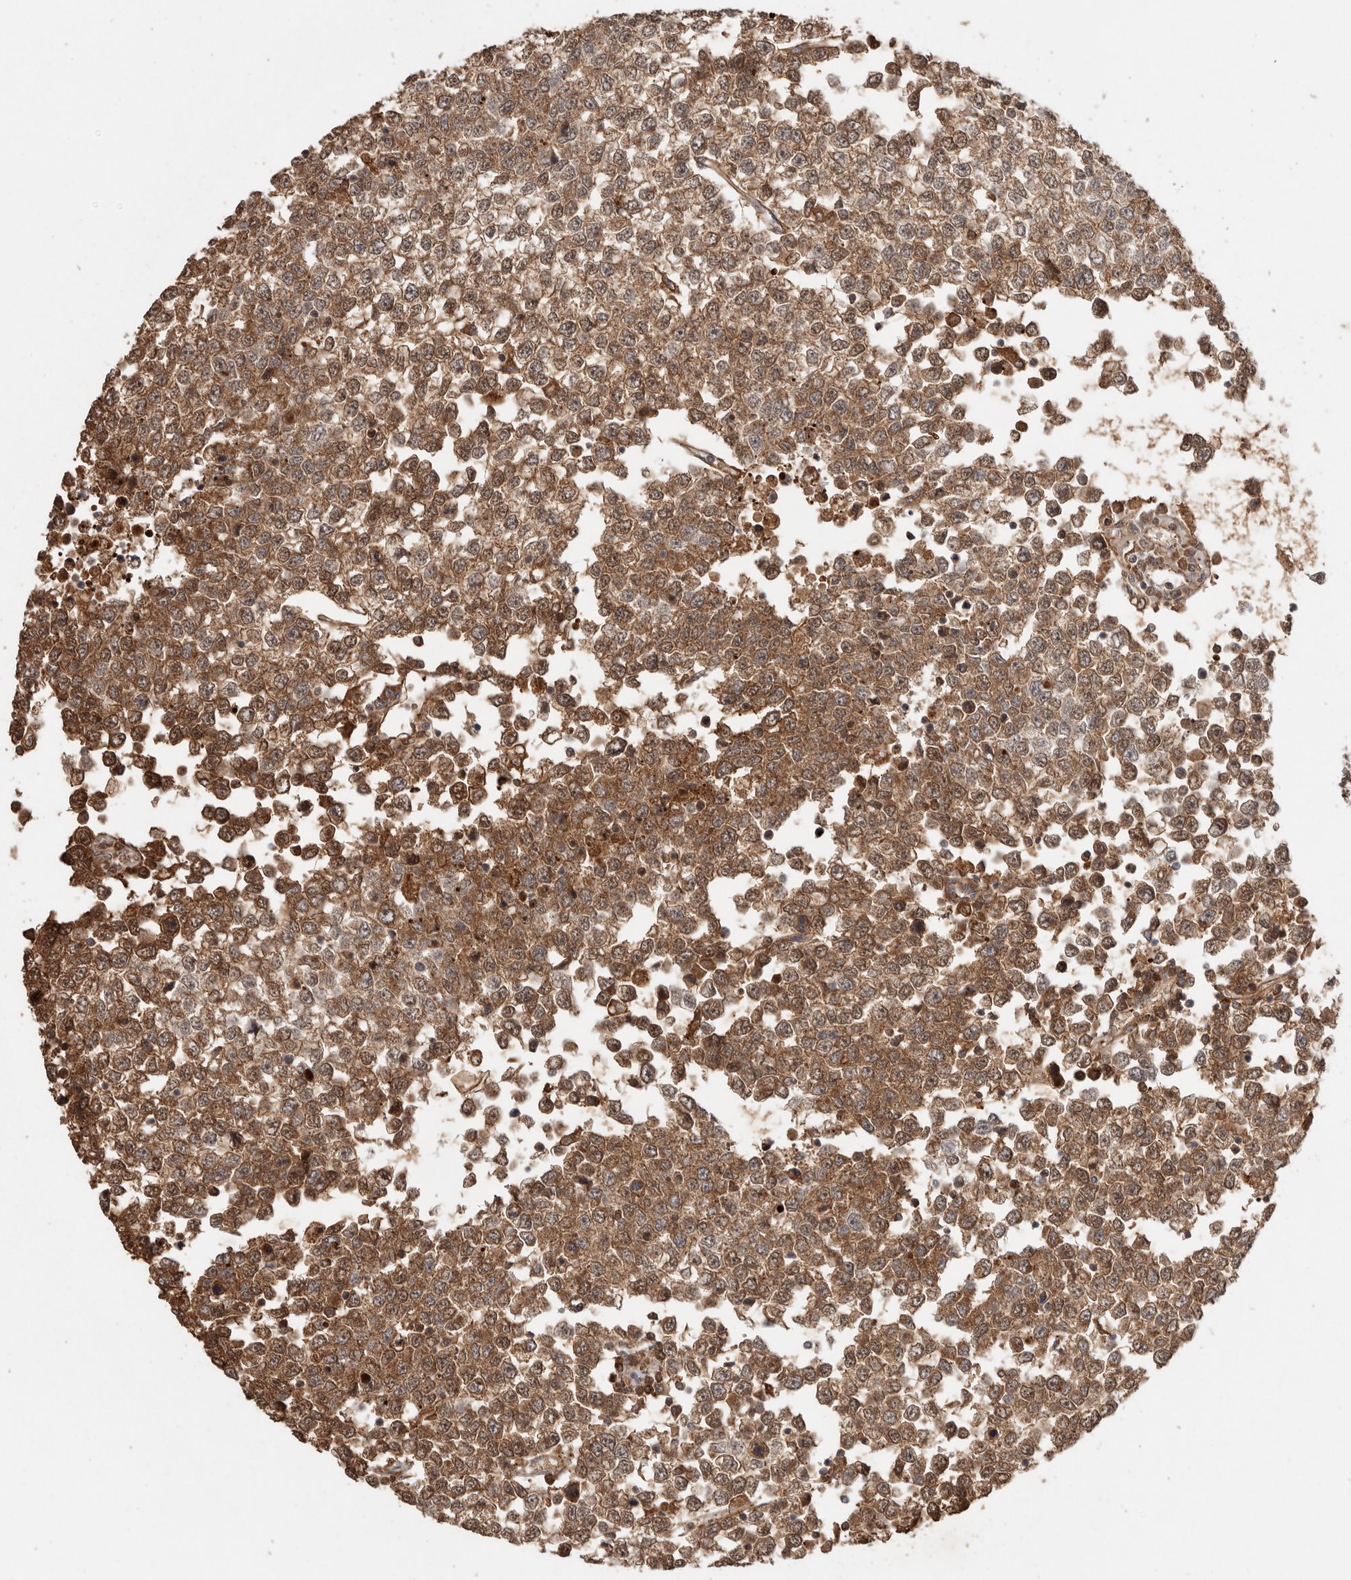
{"staining": {"intensity": "moderate", "quantity": ">75%", "location": "cytoplasmic/membranous,nuclear"}, "tissue": "testis cancer", "cell_type": "Tumor cells", "image_type": "cancer", "snomed": [{"axis": "morphology", "description": "Seminoma, NOS"}, {"axis": "topography", "description": "Testis"}], "caption": "This micrograph exhibits testis cancer stained with immunohistochemistry to label a protein in brown. The cytoplasmic/membranous and nuclear of tumor cells show moderate positivity for the protein. Nuclei are counter-stained blue.", "gene": "FAM3A", "patient": {"sex": "male", "age": 65}}